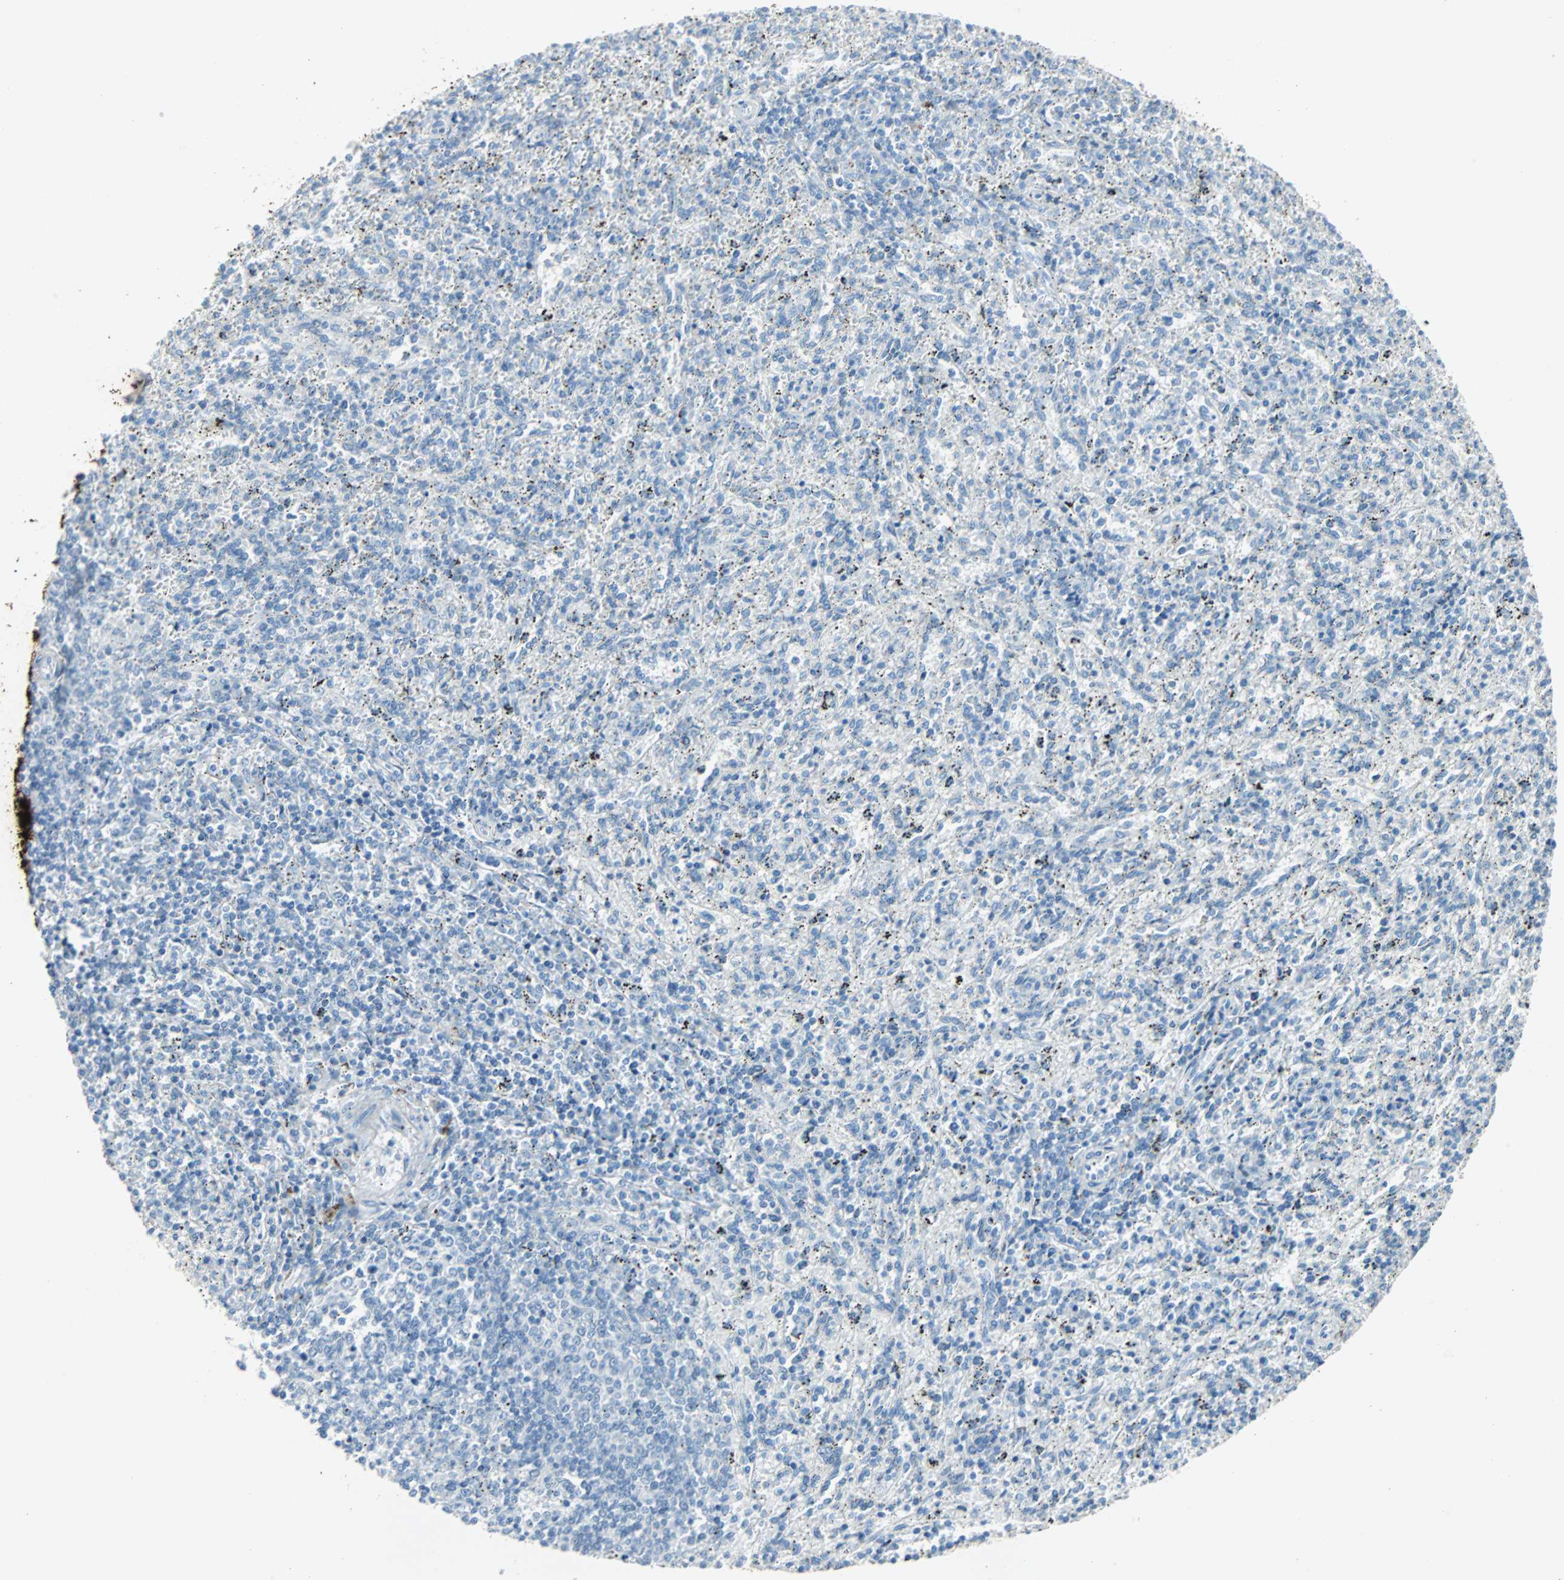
{"staining": {"intensity": "negative", "quantity": "none", "location": "none"}, "tissue": "spleen", "cell_type": "Cells in red pulp", "image_type": "normal", "snomed": [{"axis": "morphology", "description": "Normal tissue, NOS"}, {"axis": "topography", "description": "Spleen"}], "caption": "Spleen stained for a protein using immunohistochemistry demonstrates no expression cells in red pulp.", "gene": "STX1A", "patient": {"sex": "female", "age": 10}}